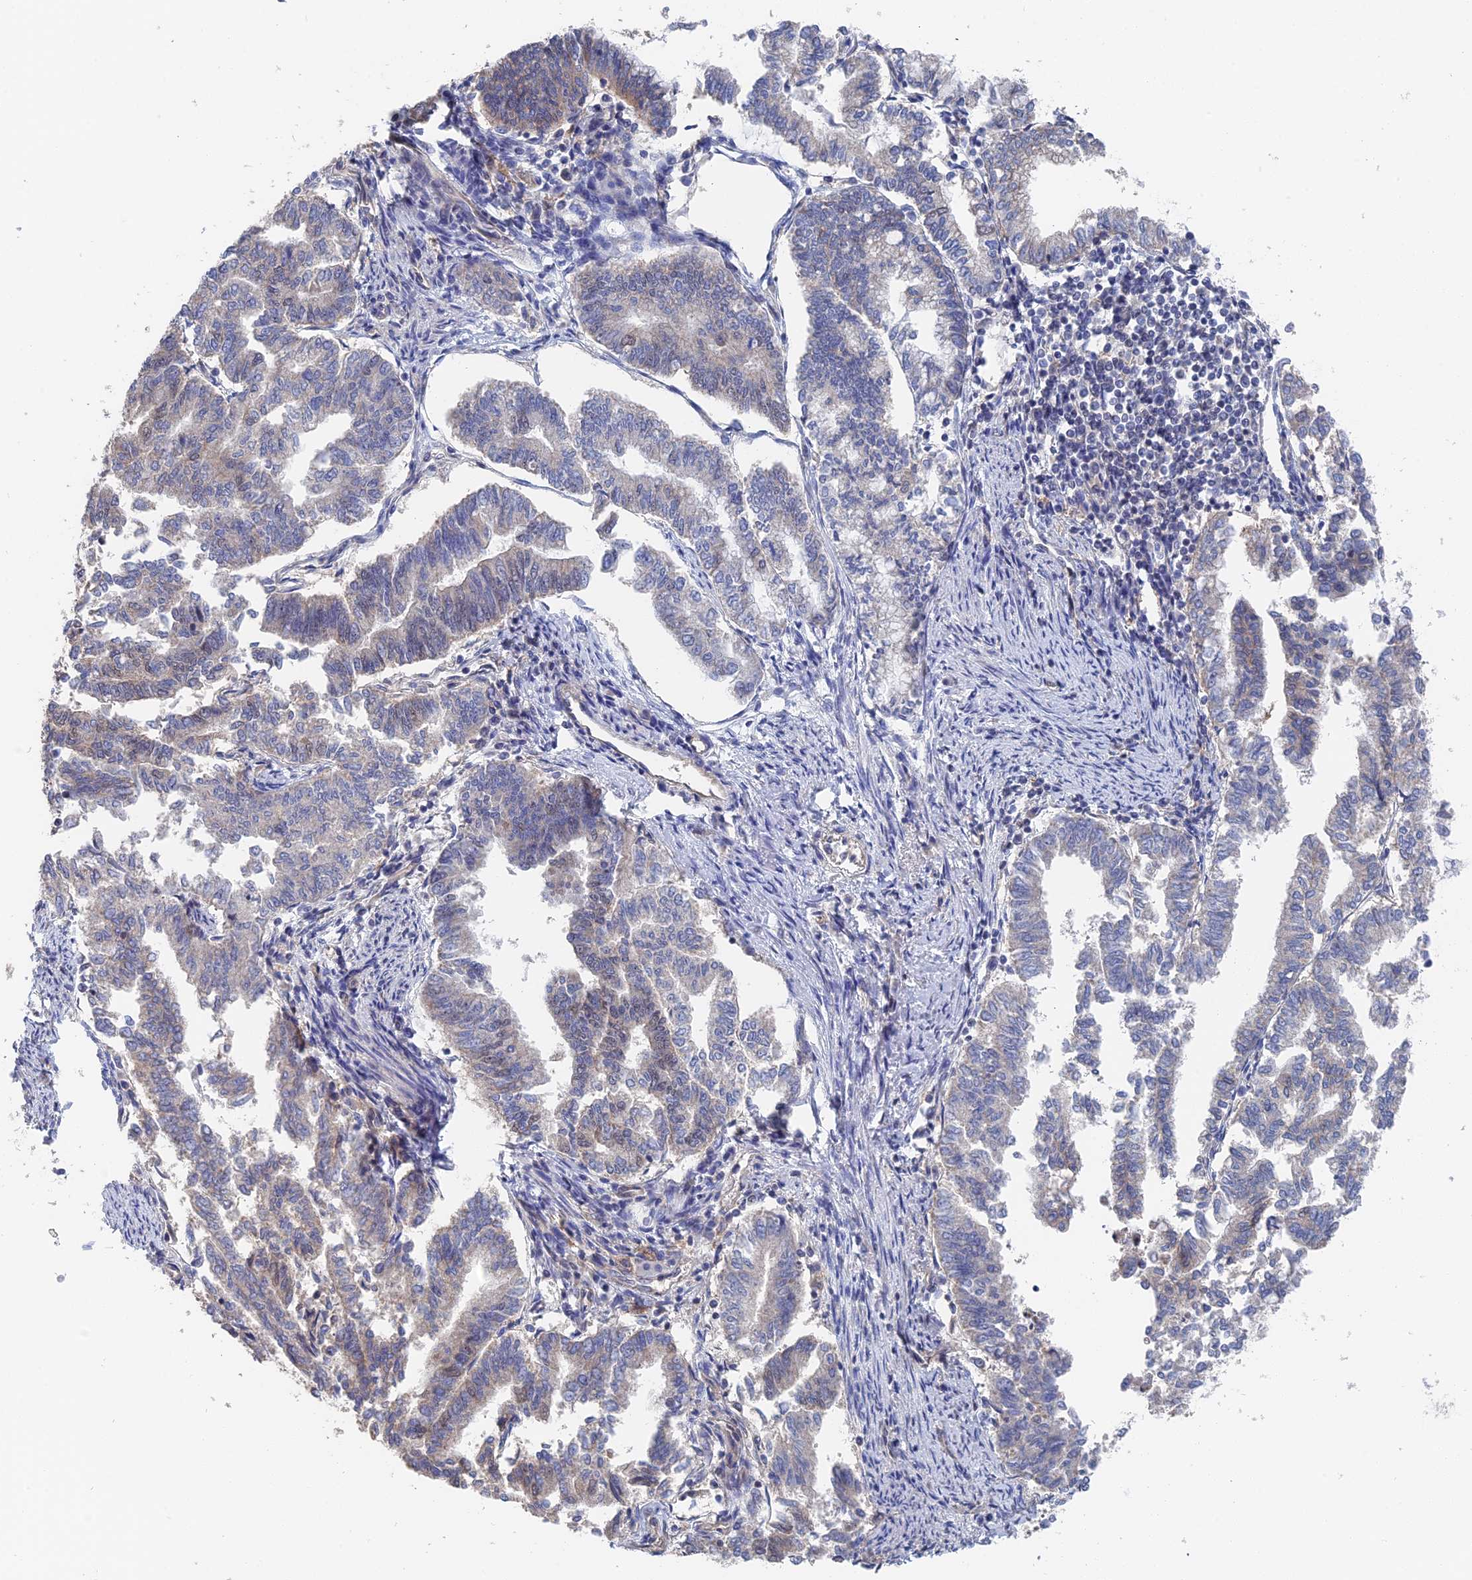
{"staining": {"intensity": "weak", "quantity": "<25%", "location": "cytoplasmic/membranous,nuclear"}, "tissue": "endometrial cancer", "cell_type": "Tumor cells", "image_type": "cancer", "snomed": [{"axis": "morphology", "description": "Adenocarcinoma, NOS"}, {"axis": "topography", "description": "Endometrium"}], "caption": "Endometrial cancer (adenocarcinoma) was stained to show a protein in brown. There is no significant staining in tumor cells.", "gene": "TSSC4", "patient": {"sex": "female", "age": 79}}